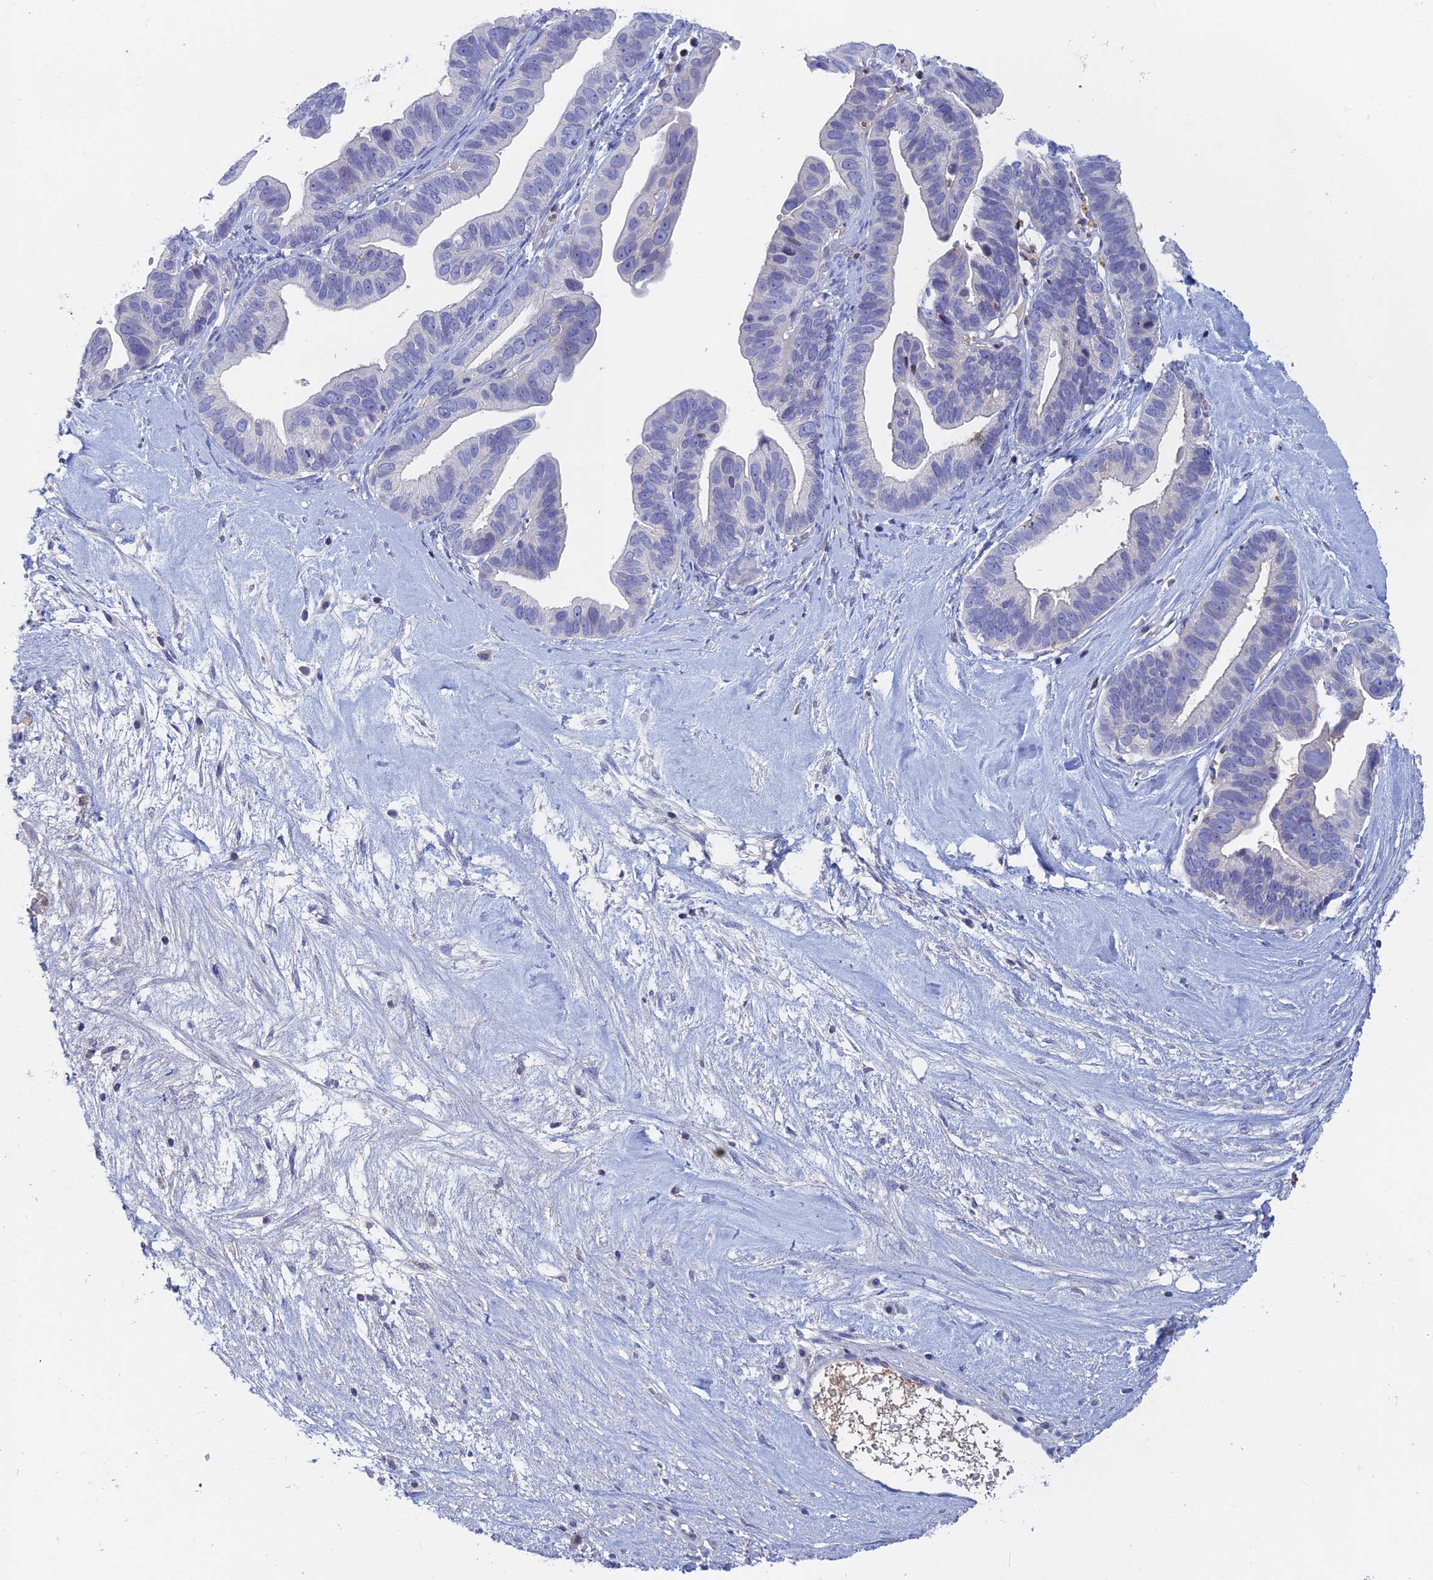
{"staining": {"intensity": "negative", "quantity": "none", "location": "none"}, "tissue": "ovarian cancer", "cell_type": "Tumor cells", "image_type": "cancer", "snomed": [{"axis": "morphology", "description": "Cystadenocarcinoma, serous, NOS"}, {"axis": "topography", "description": "Ovary"}], "caption": "This image is of serous cystadenocarcinoma (ovarian) stained with IHC to label a protein in brown with the nuclei are counter-stained blue. There is no expression in tumor cells.", "gene": "ACP7", "patient": {"sex": "female", "age": 56}}